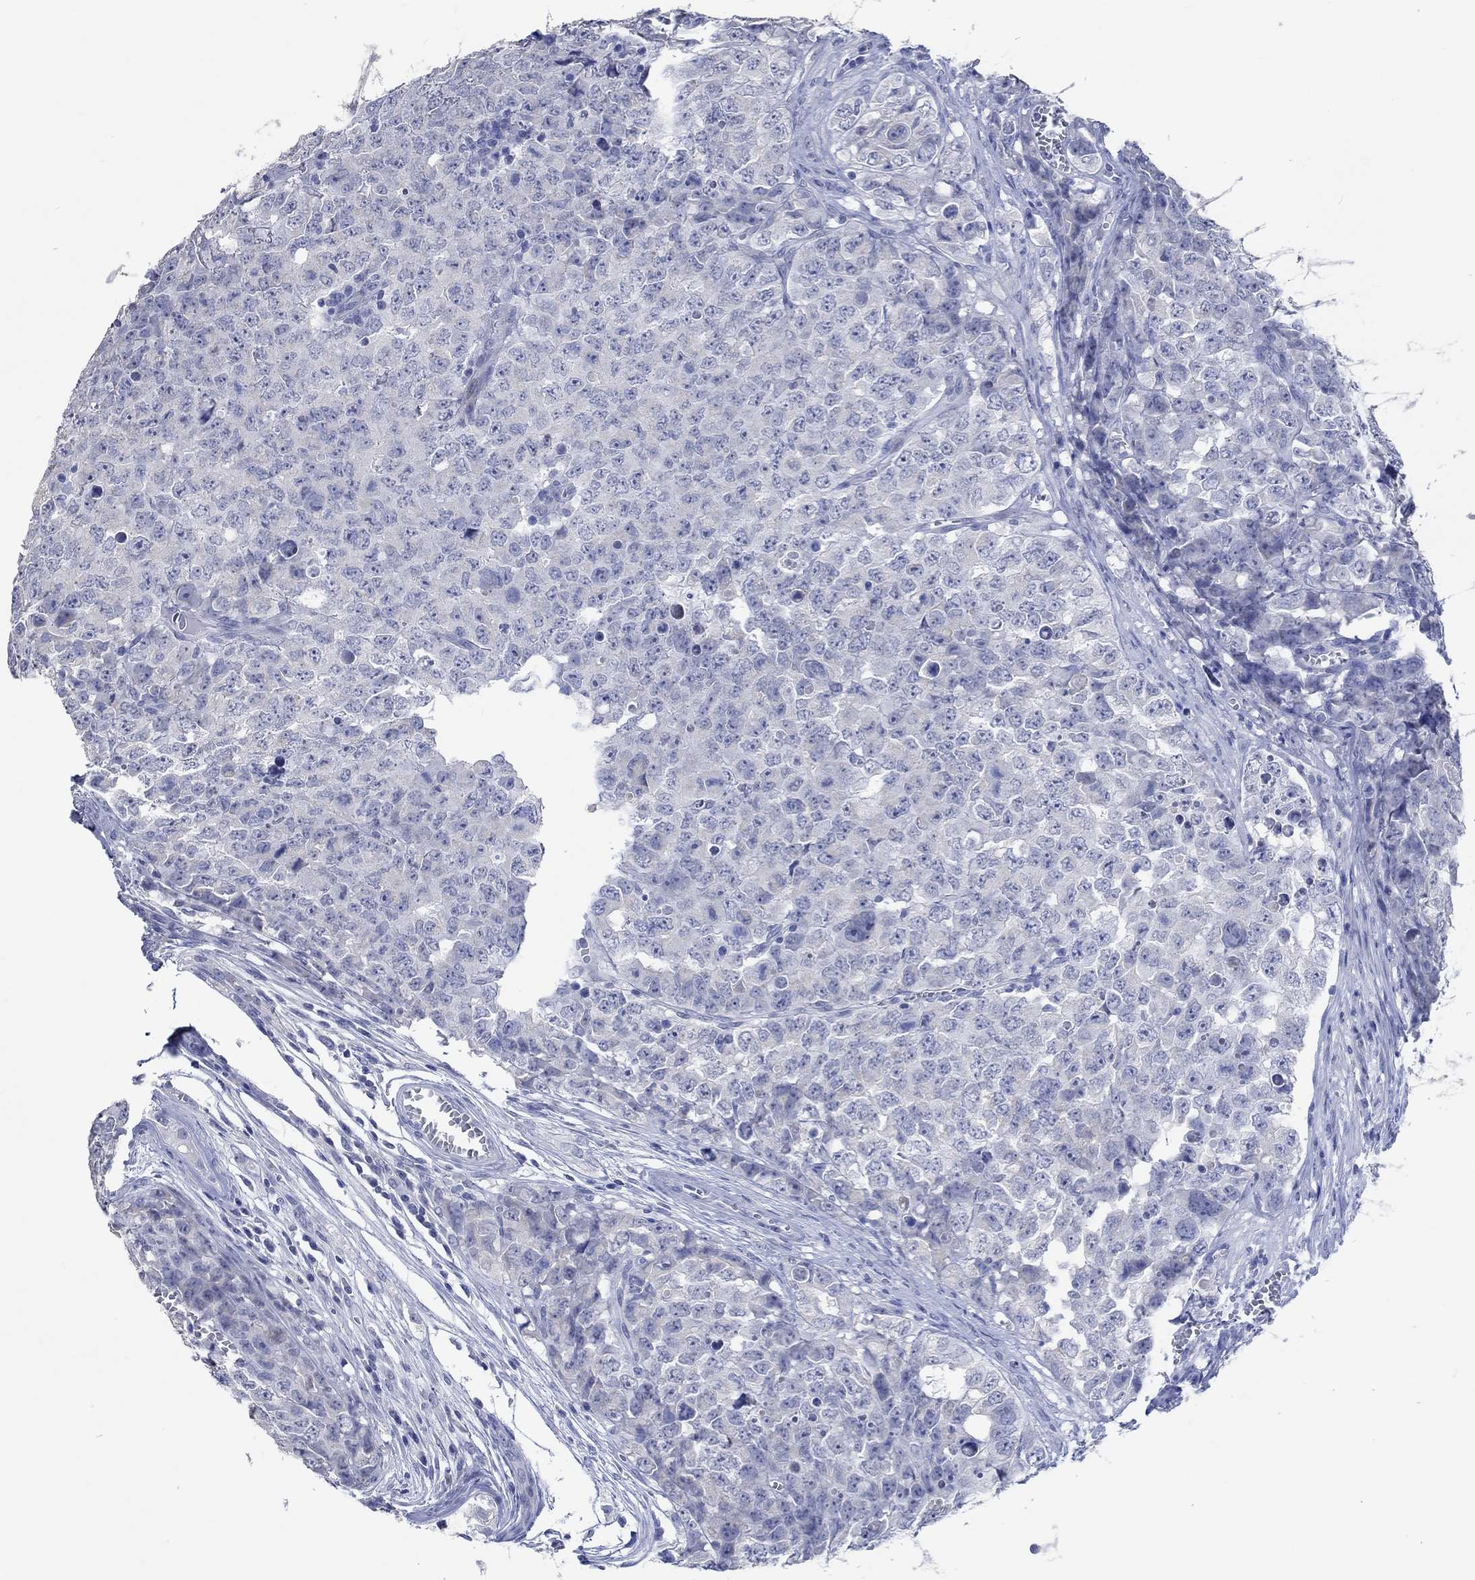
{"staining": {"intensity": "negative", "quantity": "none", "location": "none"}, "tissue": "testis cancer", "cell_type": "Tumor cells", "image_type": "cancer", "snomed": [{"axis": "morphology", "description": "Carcinoma, Embryonal, NOS"}, {"axis": "topography", "description": "Testis"}], "caption": "A histopathology image of testis embryonal carcinoma stained for a protein exhibits no brown staining in tumor cells.", "gene": "C4orf47", "patient": {"sex": "male", "age": 23}}